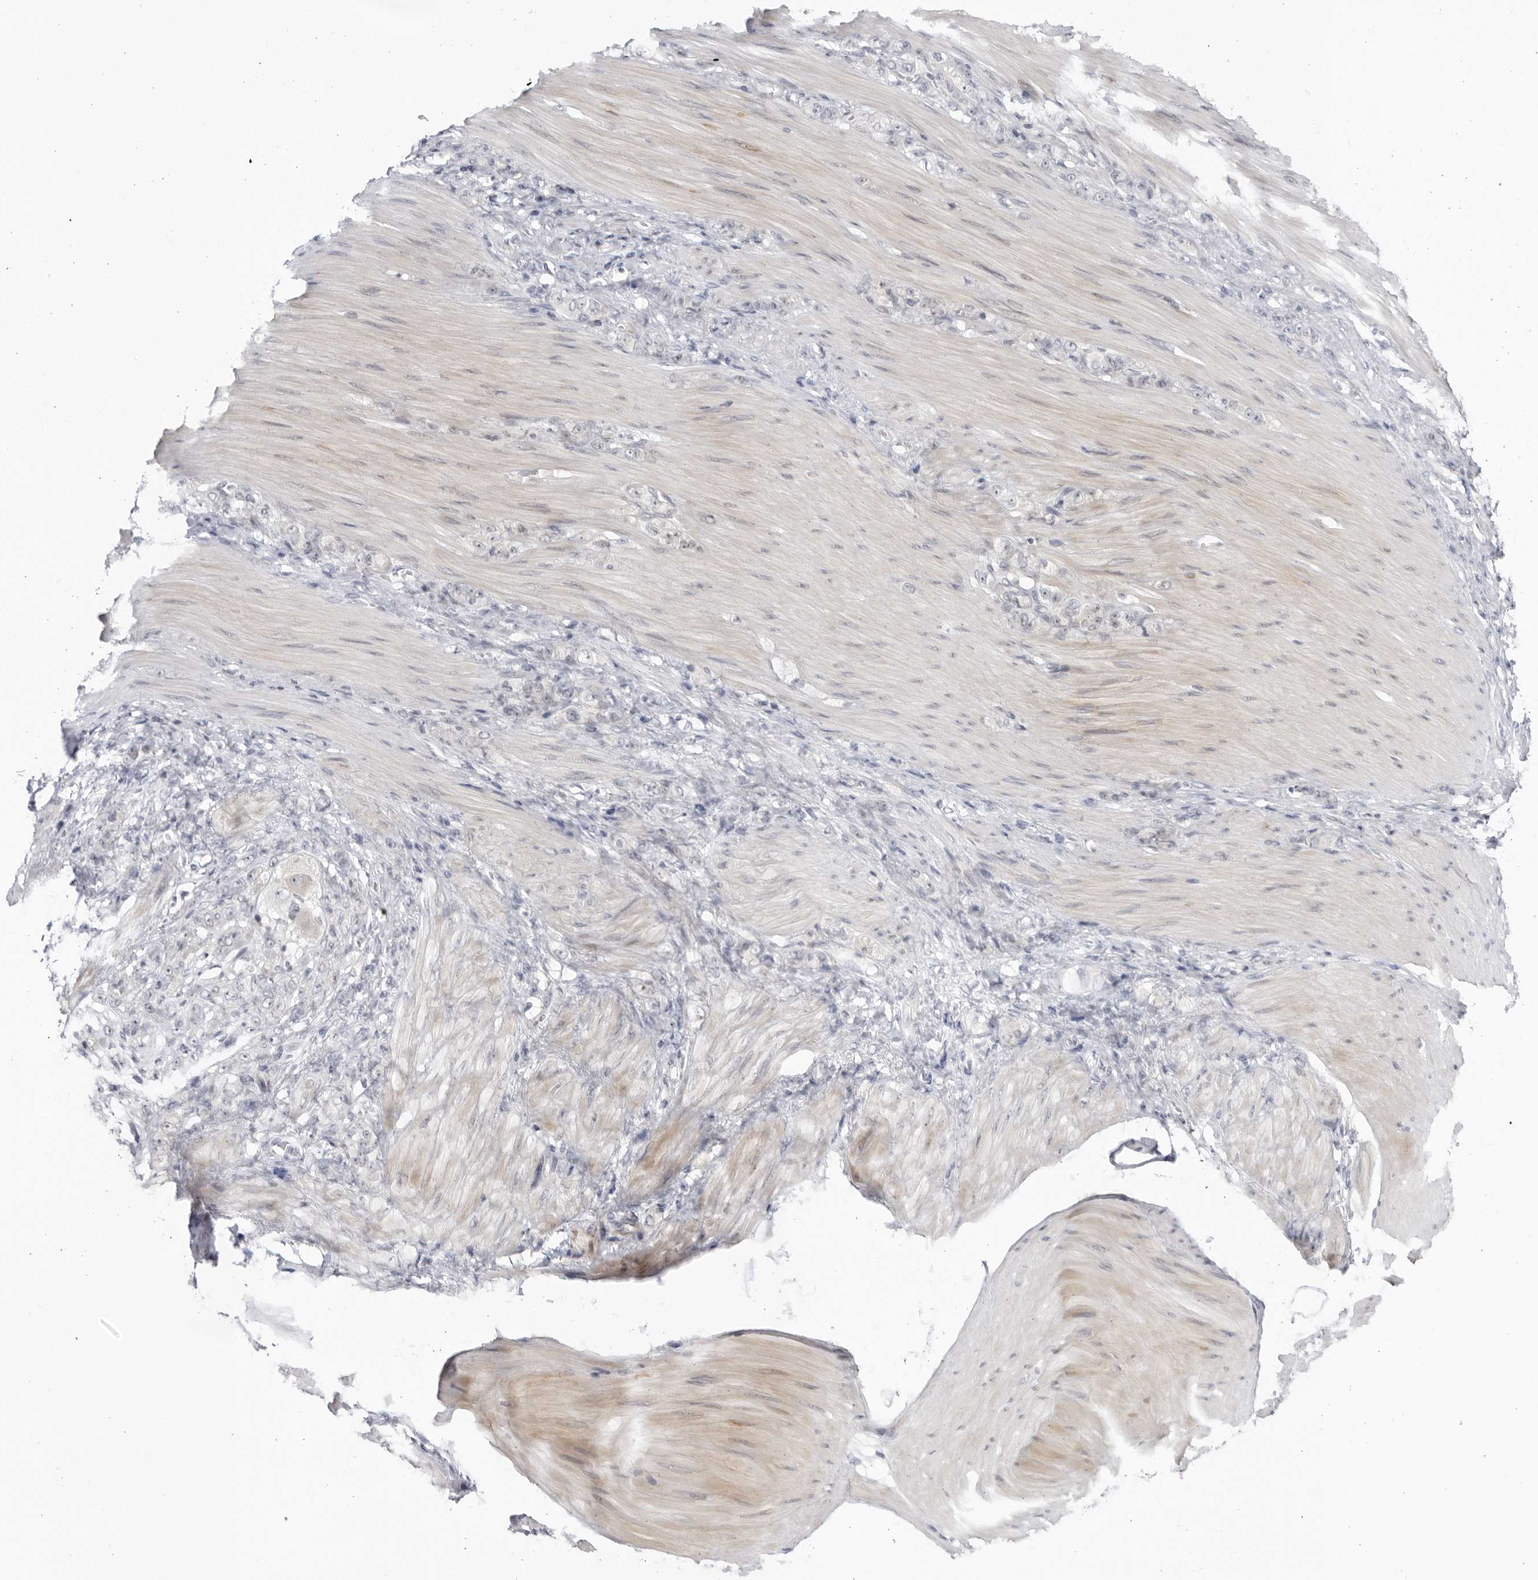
{"staining": {"intensity": "negative", "quantity": "none", "location": "none"}, "tissue": "stomach cancer", "cell_type": "Tumor cells", "image_type": "cancer", "snomed": [{"axis": "morphology", "description": "Normal tissue, NOS"}, {"axis": "morphology", "description": "Adenocarcinoma, NOS"}, {"axis": "topography", "description": "Stomach"}], "caption": "IHC of human stomach adenocarcinoma displays no staining in tumor cells. (DAB (3,3'-diaminobenzidine) immunohistochemistry visualized using brightfield microscopy, high magnification).", "gene": "CNBD1", "patient": {"sex": "male", "age": 82}}